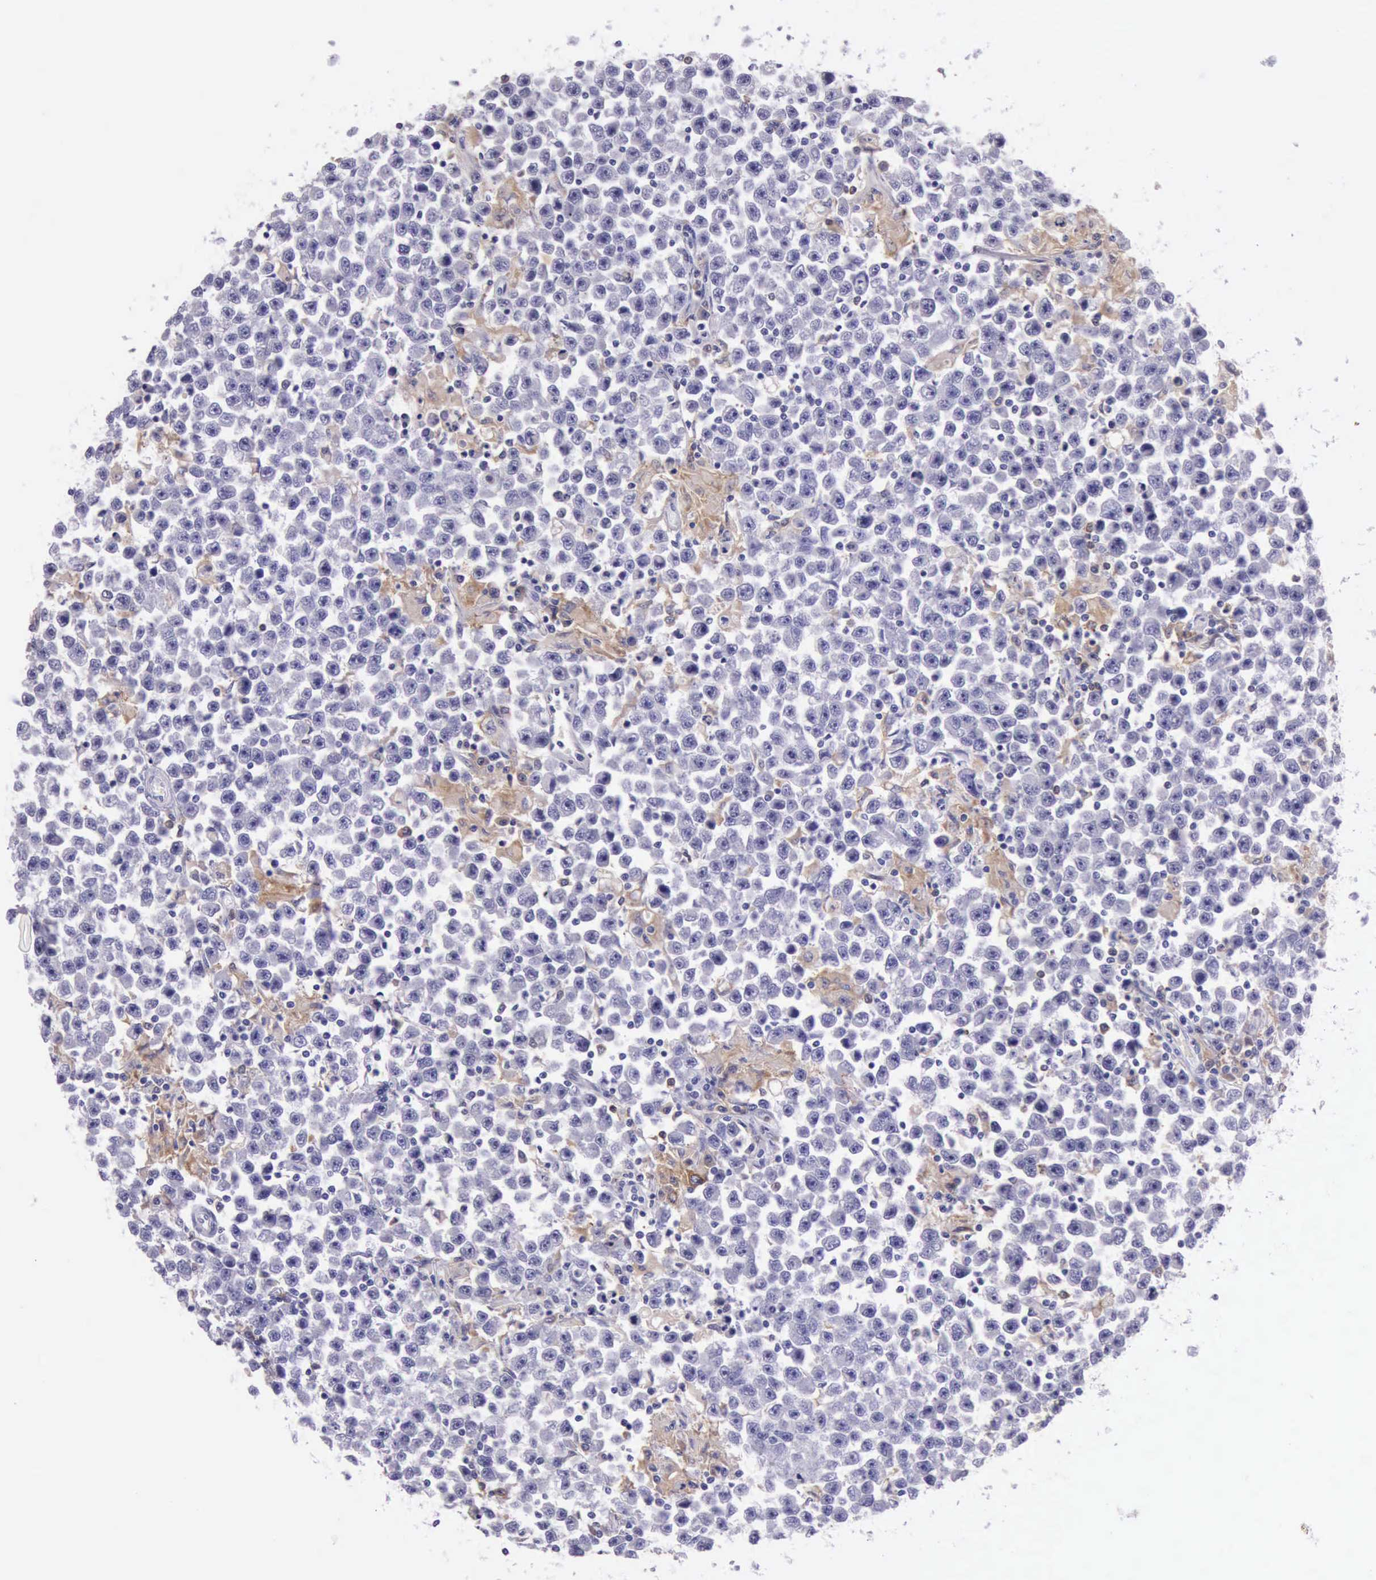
{"staining": {"intensity": "negative", "quantity": "none", "location": "none"}, "tissue": "testis cancer", "cell_type": "Tumor cells", "image_type": "cancer", "snomed": [{"axis": "morphology", "description": "Seminoma, NOS"}, {"axis": "topography", "description": "Testis"}], "caption": "DAB immunohistochemical staining of testis cancer (seminoma) displays no significant positivity in tumor cells. The staining is performed using DAB (3,3'-diaminobenzidine) brown chromogen with nuclei counter-stained in using hematoxylin.", "gene": "BTK", "patient": {"sex": "male", "age": 33}}